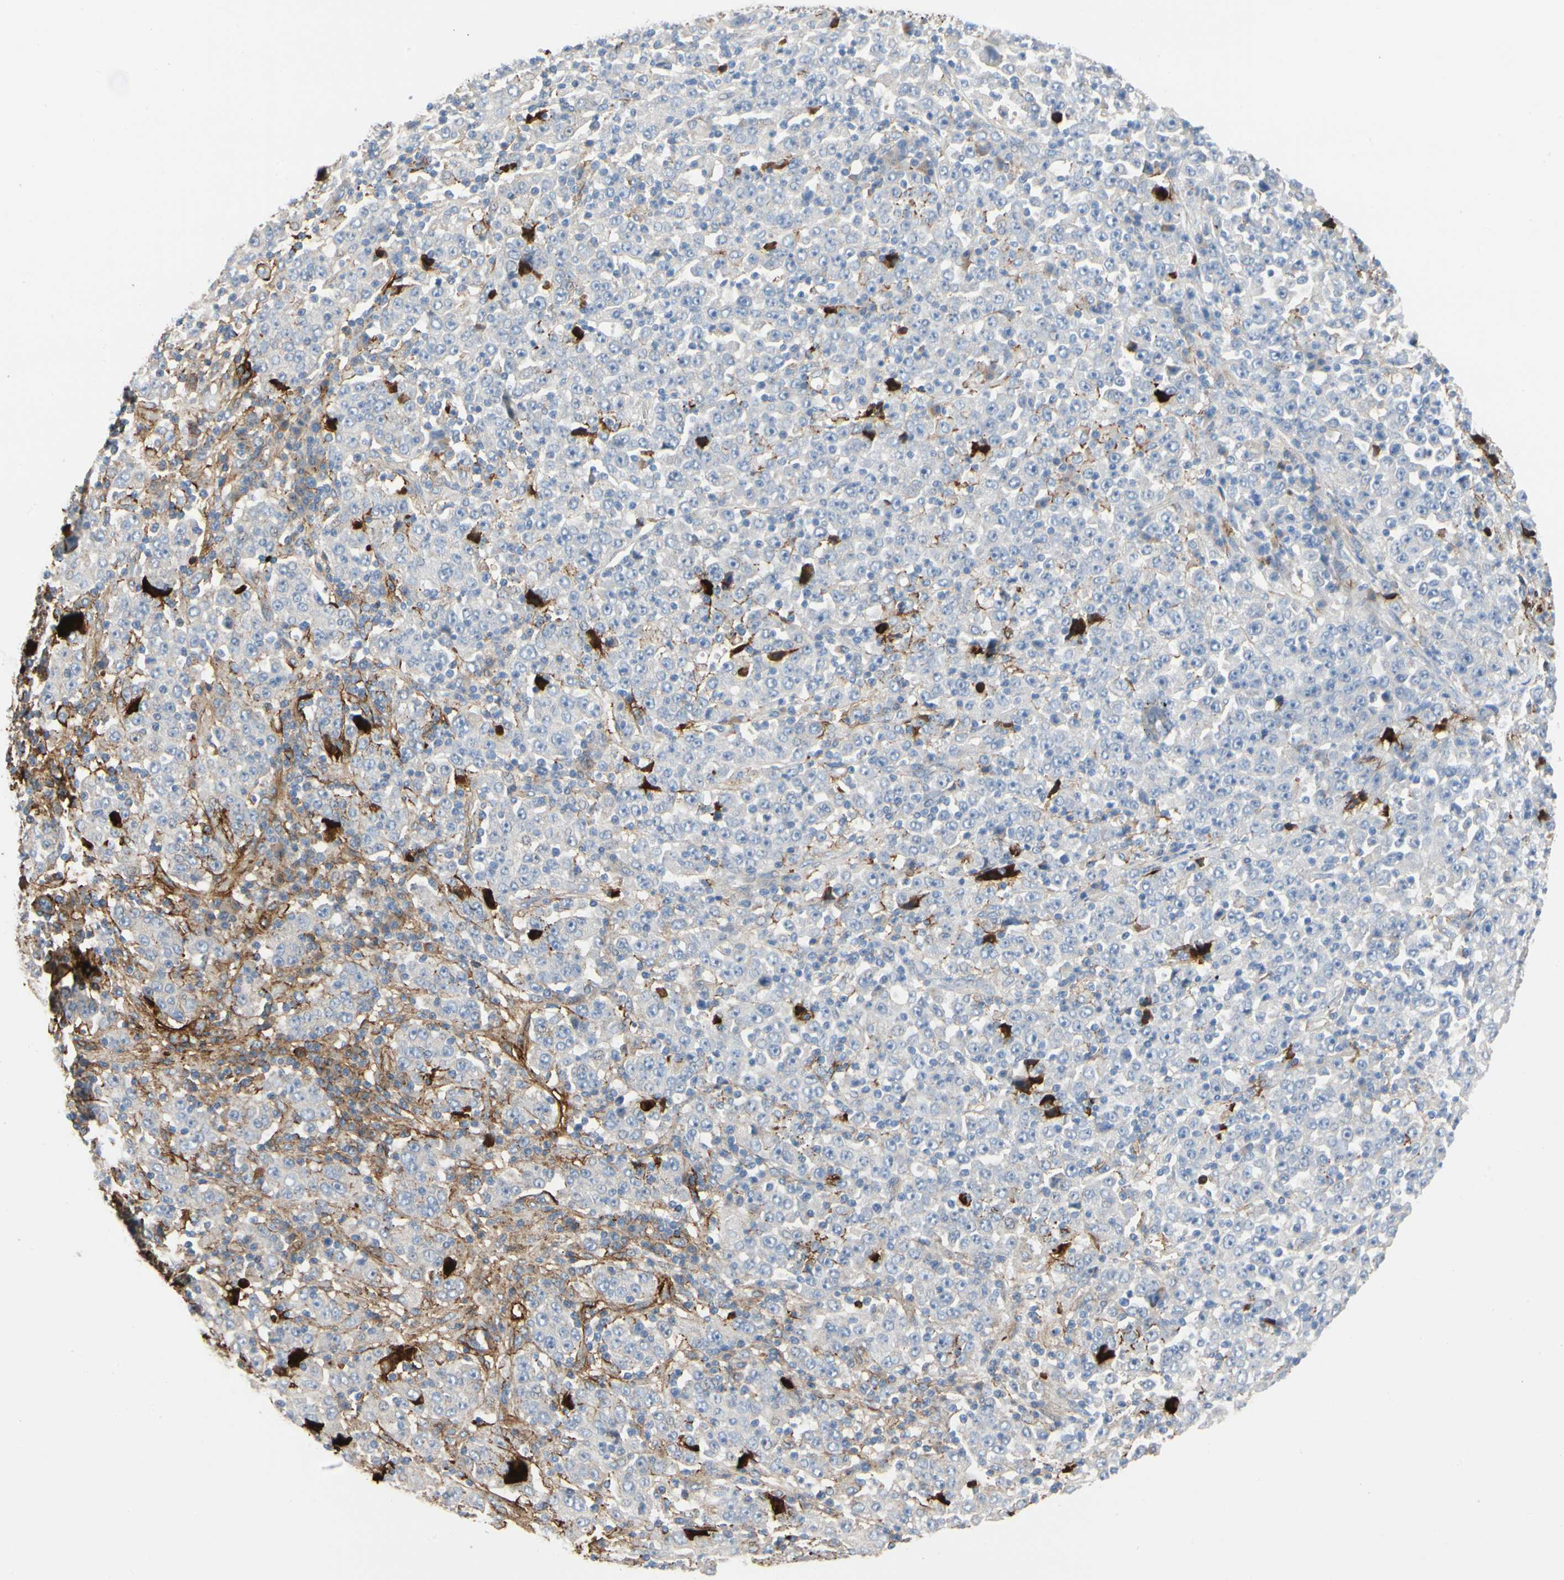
{"staining": {"intensity": "negative", "quantity": "none", "location": "none"}, "tissue": "stomach cancer", "cell_type": "Tumor cells", "image_type": "cancer", "snomed": [{"axis": "morphology", "description": "Normal tissue, NOS"}, {"axis": "morphology", "description": "Adenocarcinoma, NOS"}, {"axis": "topography", "description": "Stomach, upper"}, {"axis": "topography", "description": "Stomach"}], "caption": "Tumor cells show no significant protein staining in stomach adenocarcinoma.", "gene": "FGB", "patient": {"sex": "male", "age": 59}}